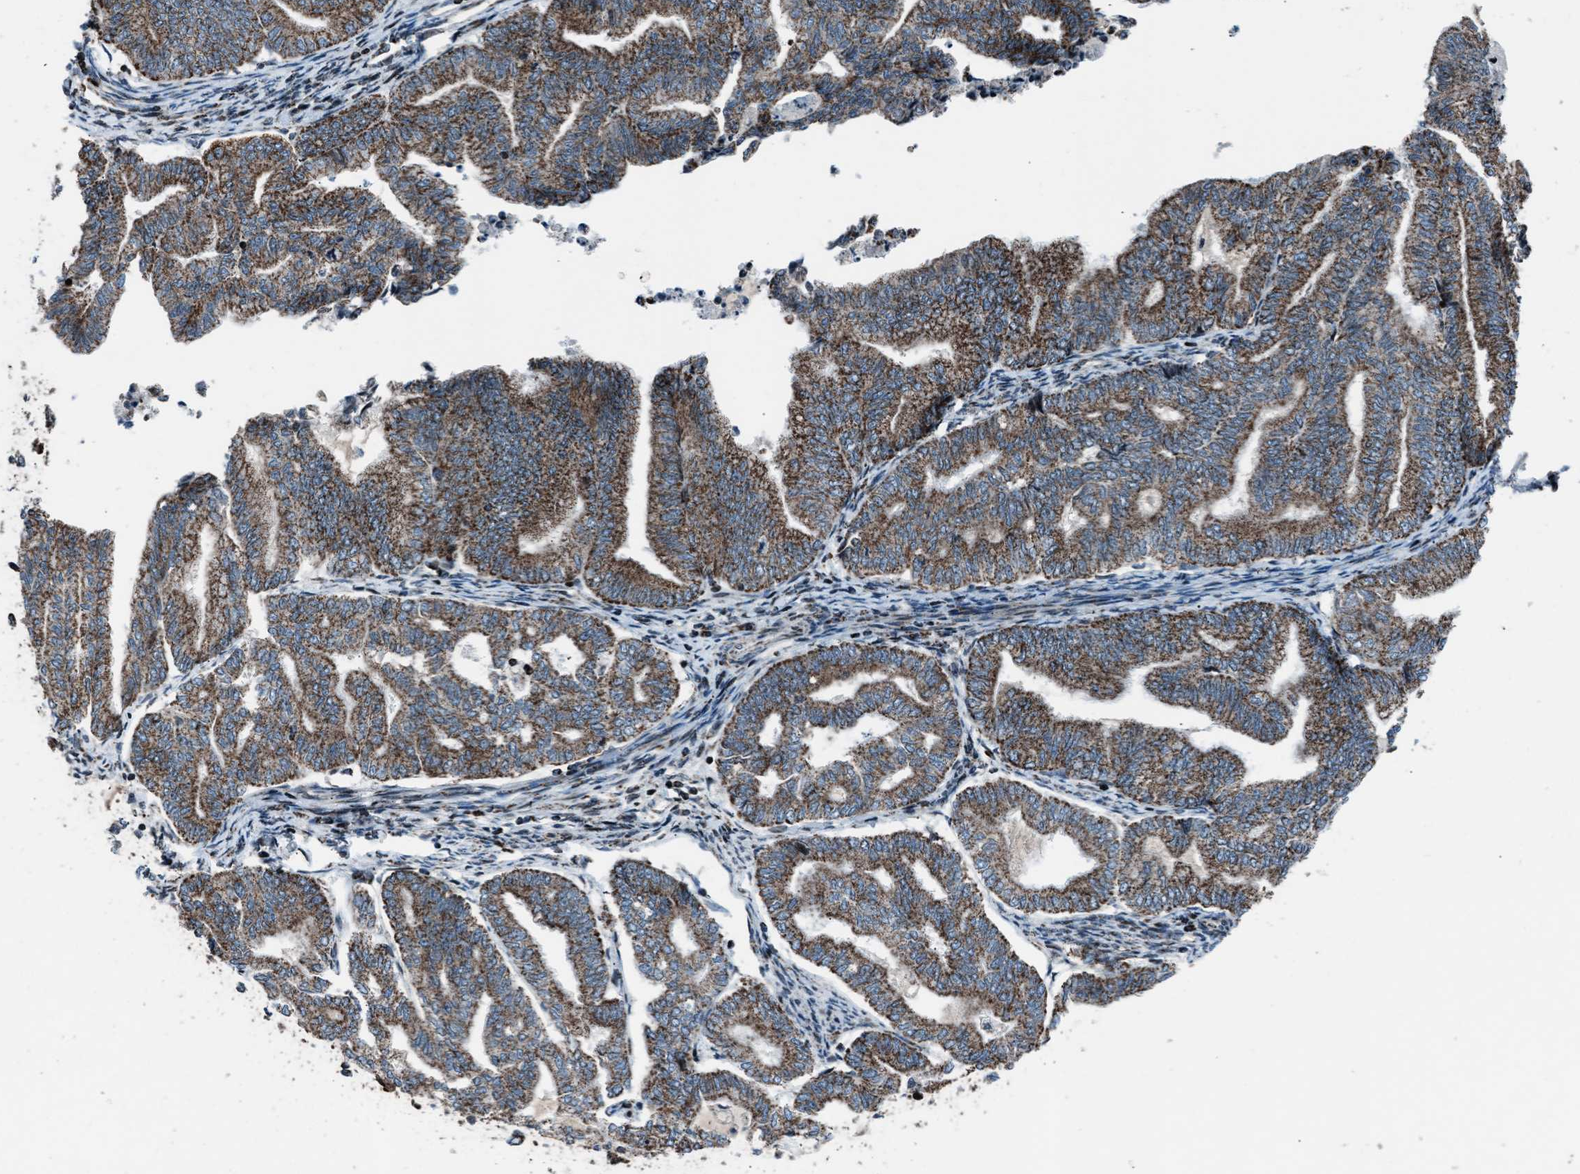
{"staining": {"intensity": "moderate", "quantity": ">75%", "location": "cytoplasmic/membranous"}, "tissue": "endometrial cancer", "cell_type": "Tumor cells", "image_type": "cancer", "snomed": [{"axis": "morphology", "description": "Adenocarcinoma, NOS"}, {"axis": "topography", "description": "Endometrium"}], "caption": "About >75% of tumor cells in human endometrial cancer (adenocarcinoma) exhibit moderate cytoplasmic/membranous protein staining as visualized by brown immunohistochemical staining.", "gene": "MORC3", "patient": {"sex": "female", "age": 79}}